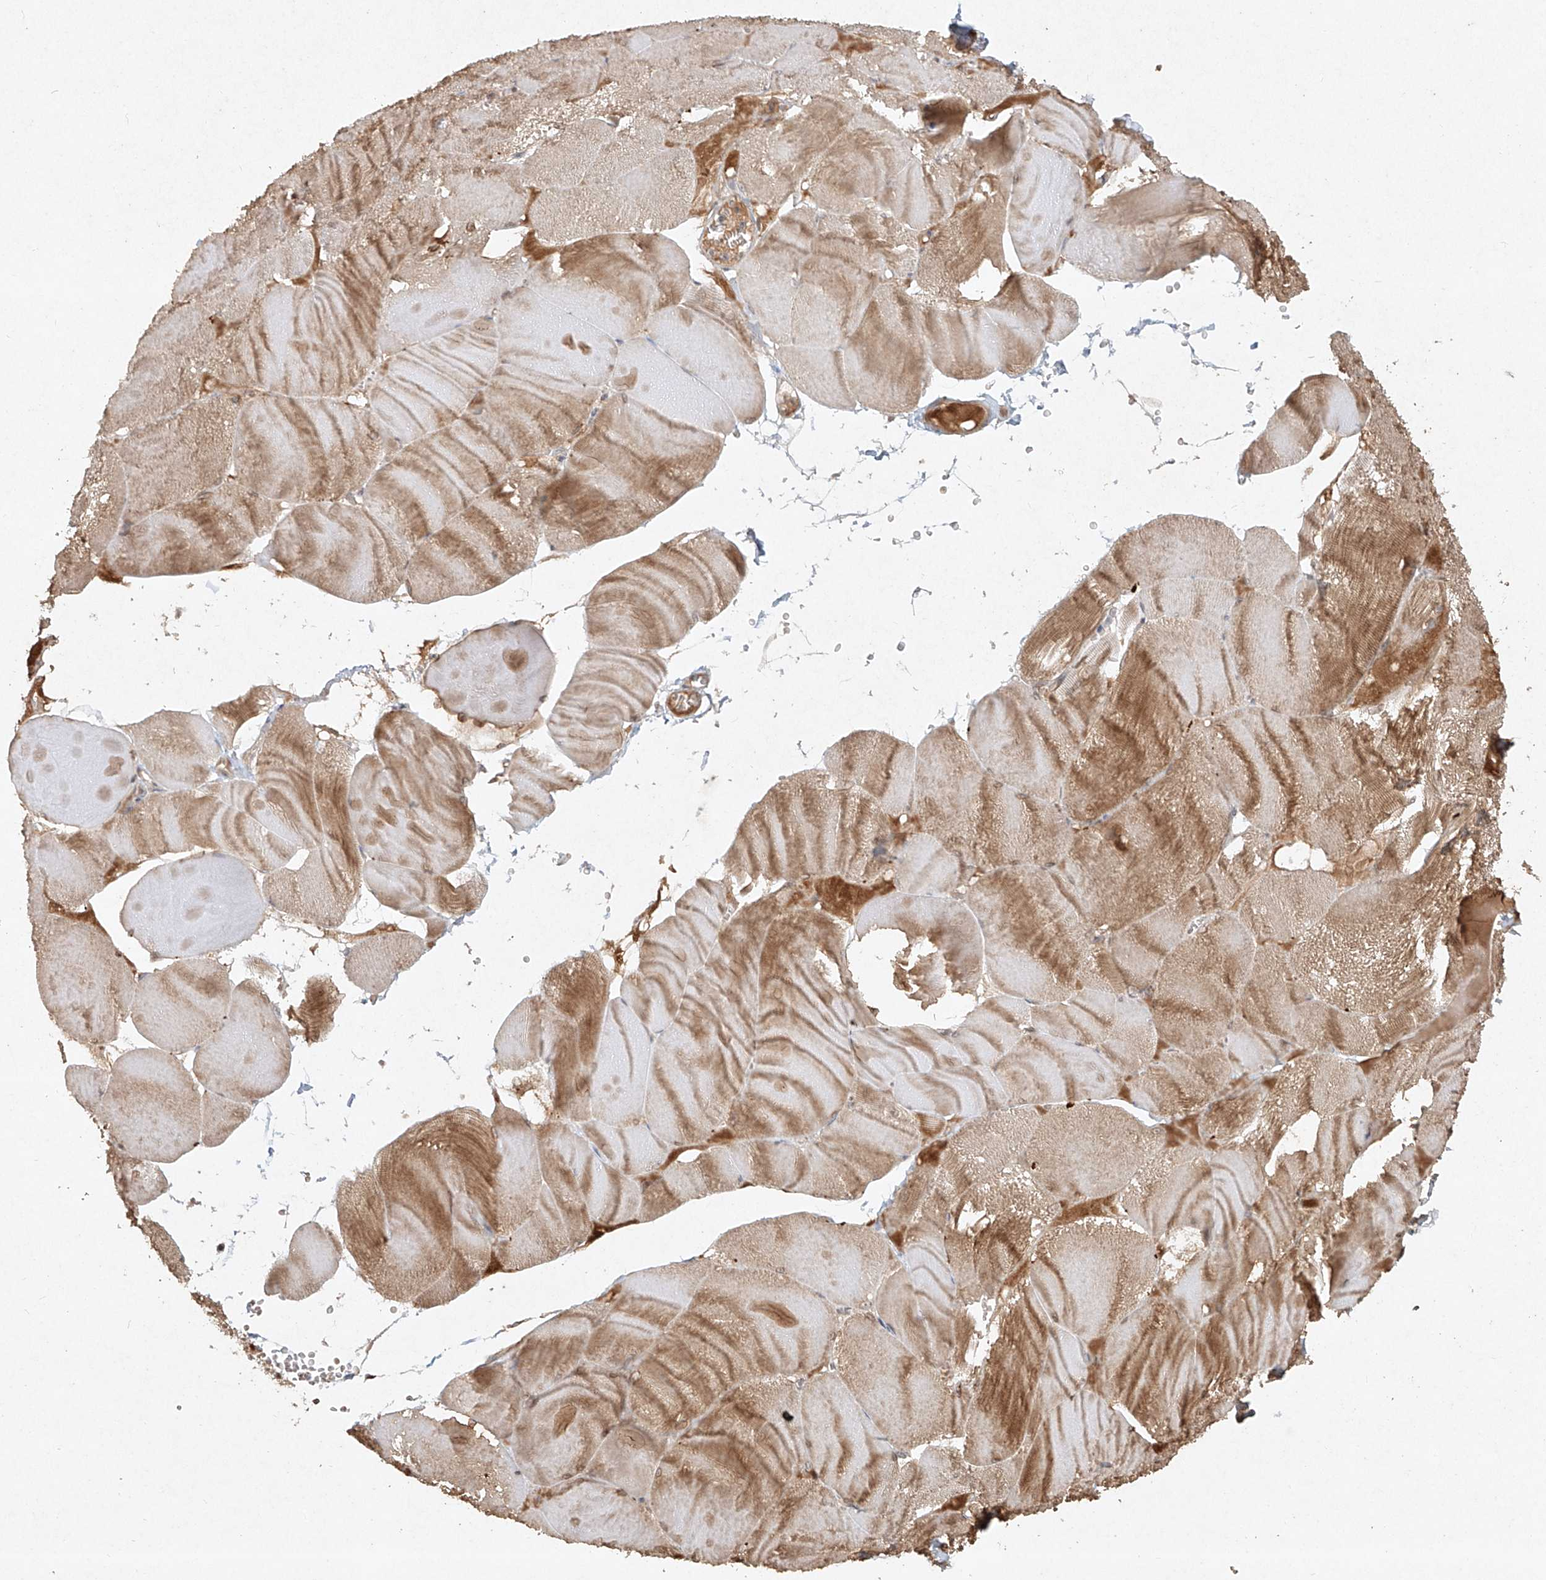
{"staining": {"intensity": "moderate", "quantity": ">75%", "location": "cytoplasmic/membranous"}, "tissue": "skeletal muscle", "cell_type": "Myocytes", "image_type": "normal", "snomed": [{"axis": "morphology", "description": "Normal tissue, NOS"}, {"axis": "morphology", "description": "Basal cell carcinoma"}, {"axis": "topography", "description": "Skeletal muscle"}], "caption": "Protein expression analysis of unremarkable human skeletal muscle reveals moderate cytoplasmic/membranous positivity in approximately >75% of myocytes. Nuclei are stained in blue.", "gene": "CYYR1", "patient": {"sex": "female", "age": 64}}